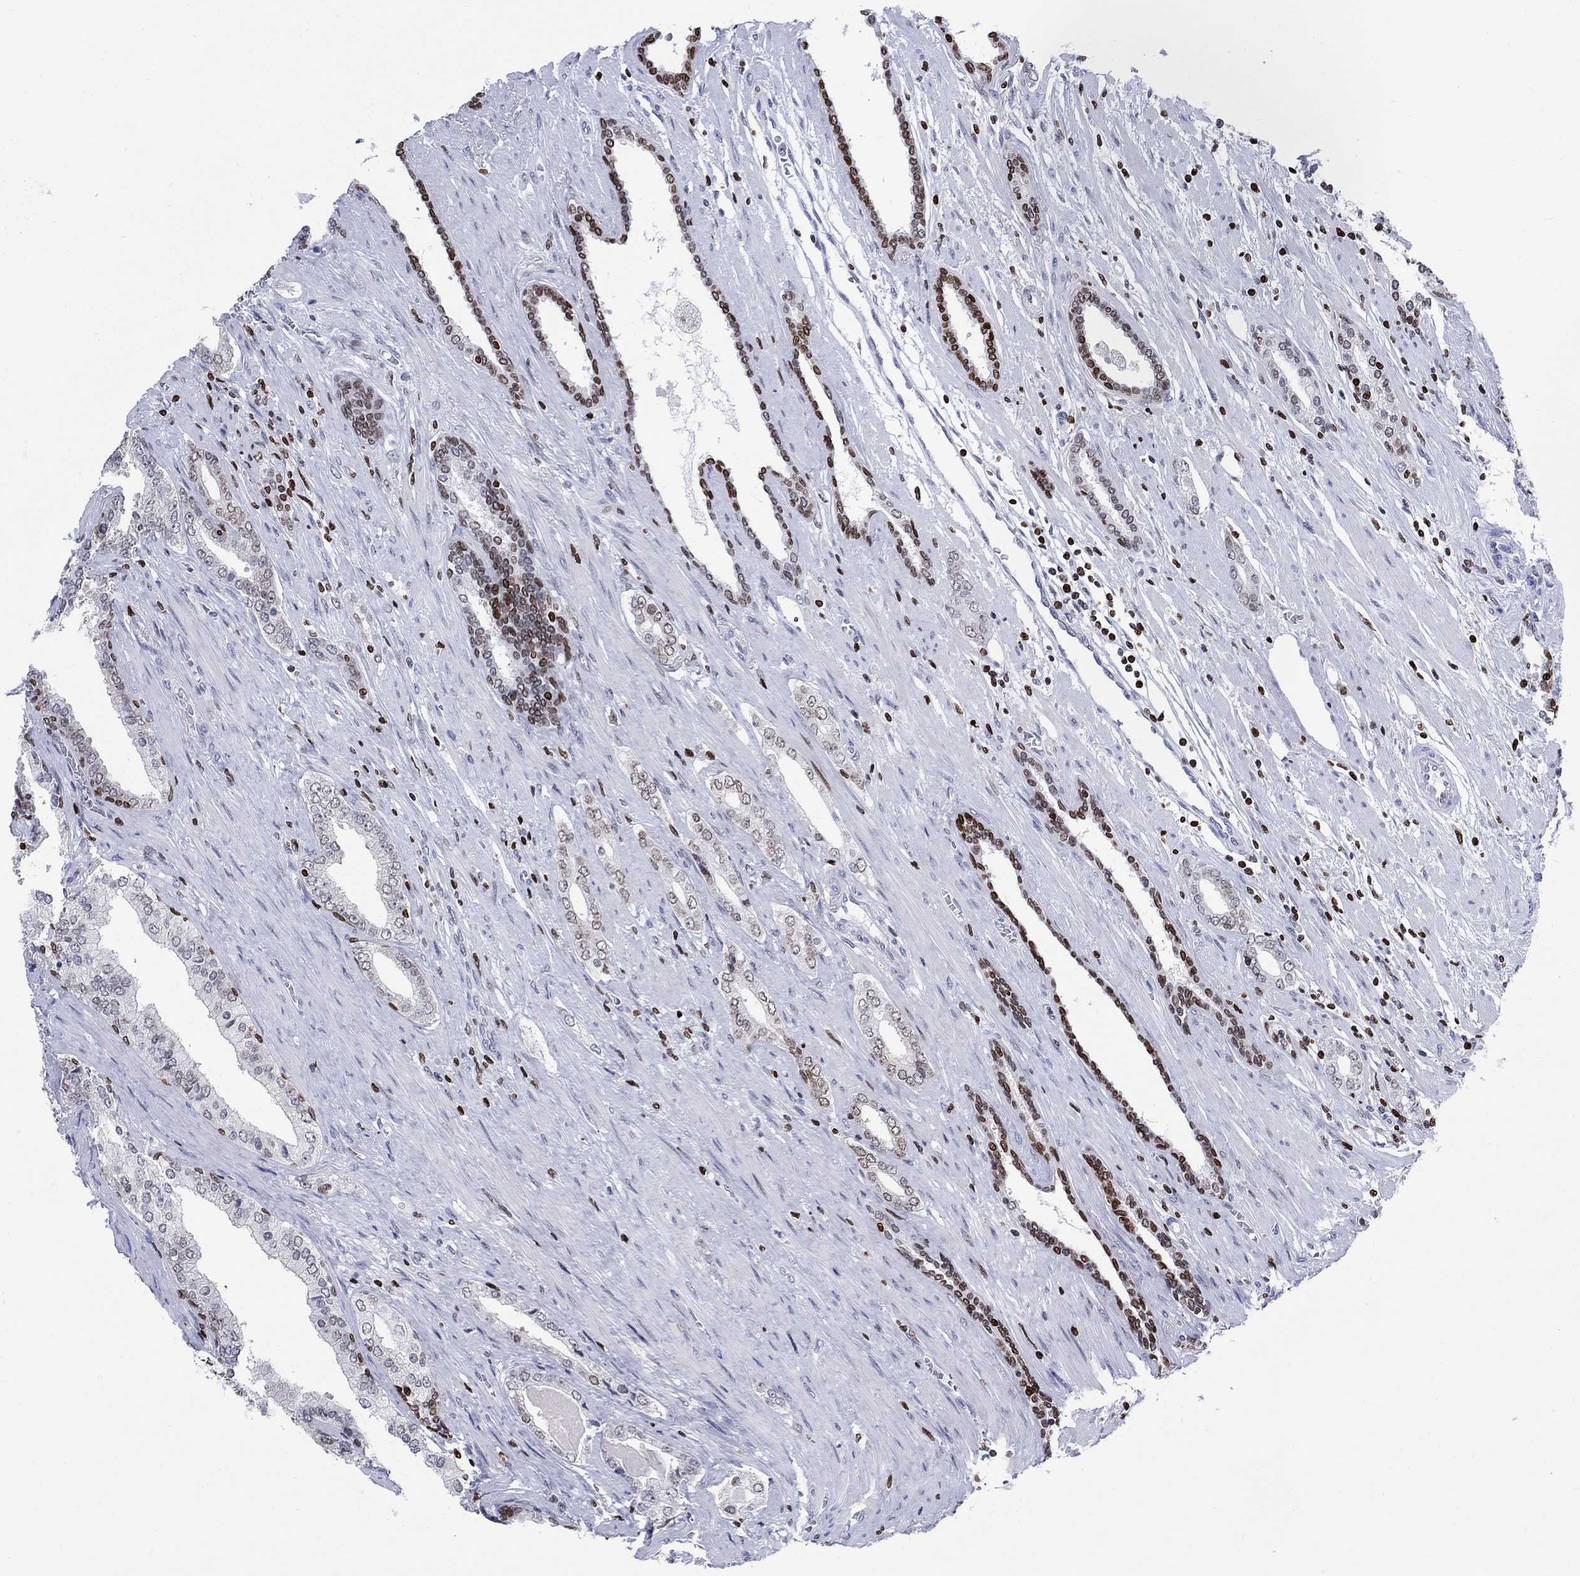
{"staining": {"intensity": "weak", "quantity": "<25%", "location": "nuclear"}, "tissue": "prostate cancer", "cell_type": "Tumor cells", "image_type": "cancer", "snomed": [{"axis": "morphology", "description": "Adenocarcinoma, Low grade"}, {"axis": "topography", "description": "Prostate and seminal vesicle, NOS"}], "caption": "Prostate cancer (low-grade adenocarcinoma) stained for a protein using immunohistochemistry (IHC) exhibits no positivity tumor cells.", "gene": "HMGA1", "patient": {"sex": "male", "age": 61}}